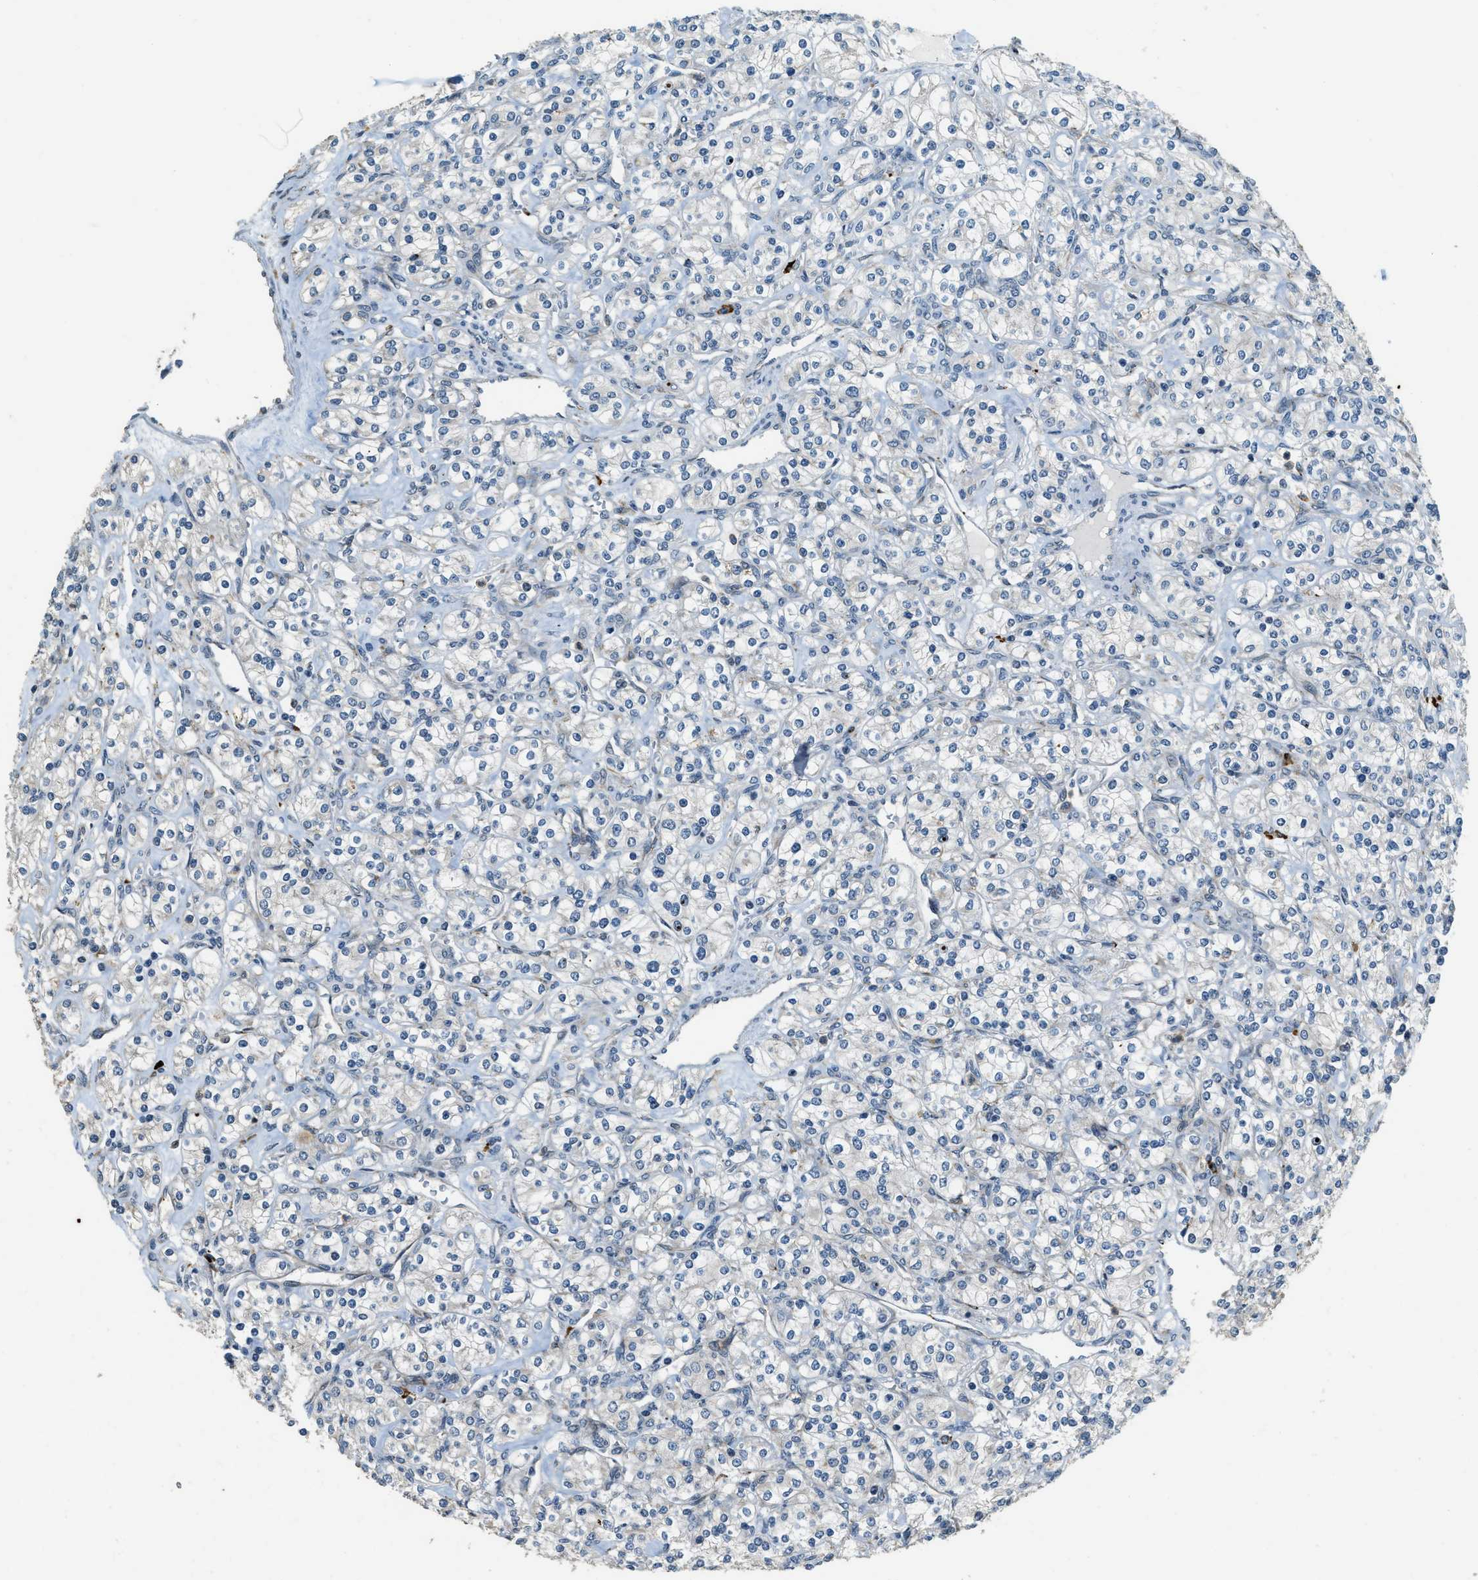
{"staining": {"intensity": "negative", "quantity": "none", "location": "none"}, "tissue": "renal cancer", "cell_type": "Tumor cells", "image_type": "cancer", "snomed": [{"axis": "morphology", "description": "Adenocarcinoma, NOS"}, {"axis": "topography", "description": "Kidney"}], "caption": "Protein analysis of renal cancer (adenocarcinoma) demonstrates no significant staining in tumor cells. (DAB (3,3'-diaminobenzidine) IHC, high magnification).", "gene": "HERC2", "patient": {"sex": "male", "age": 77}}